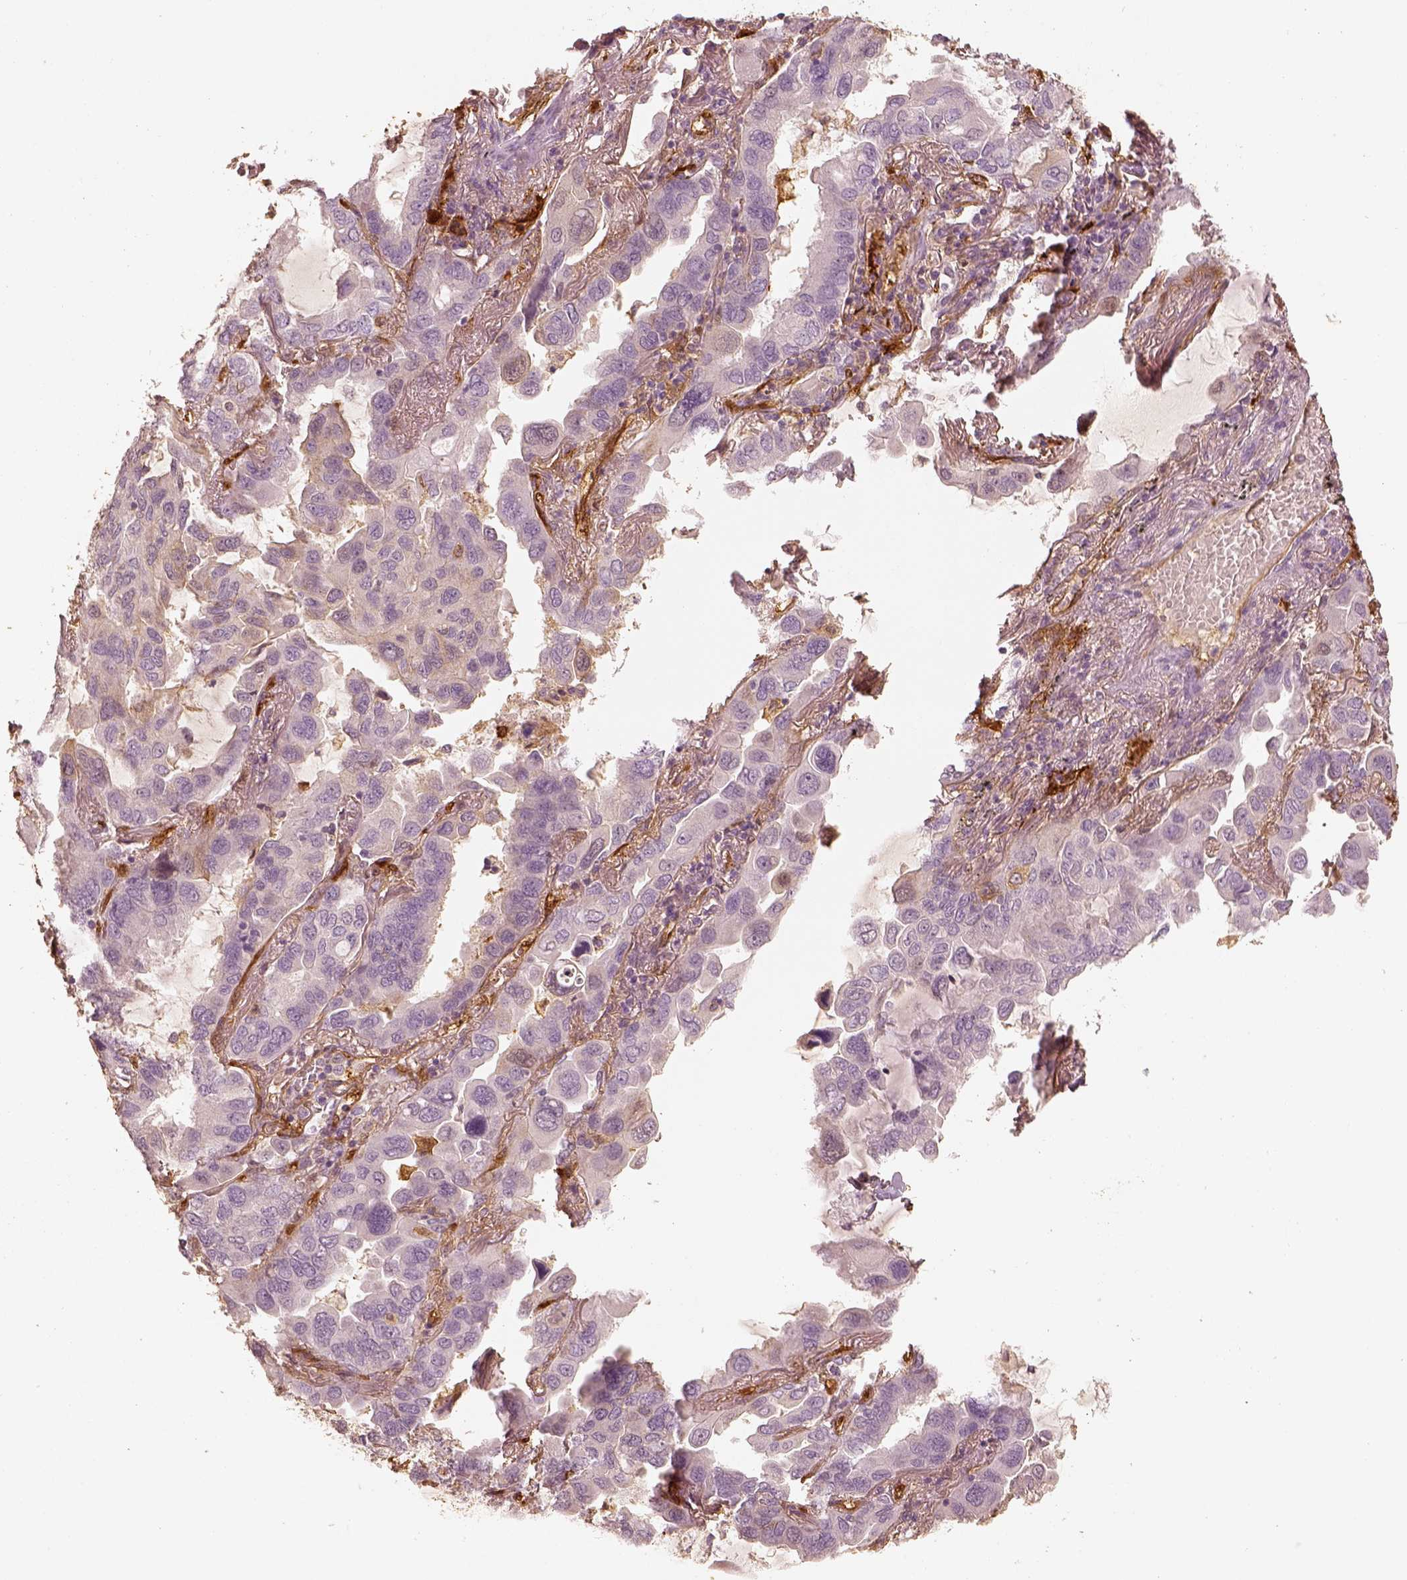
{"staining": {"intensity": "negative", "quantity": "none", "location": "none"}, "tissue": "lung cancer", "cell_type": "Tumor cells", "image_type": "cancer", "snomed": [{"axis": "morphology", "description": "Adenocarcinoma, NOS"}, {"axis": "topography", "description": "Lung"}], "caption": "Lung cancer was stained to show a protein in brown. There is no significant staining in tumor cells.", "gene": "FSCN1", "patient": {"sex": "male", "age": 64}}